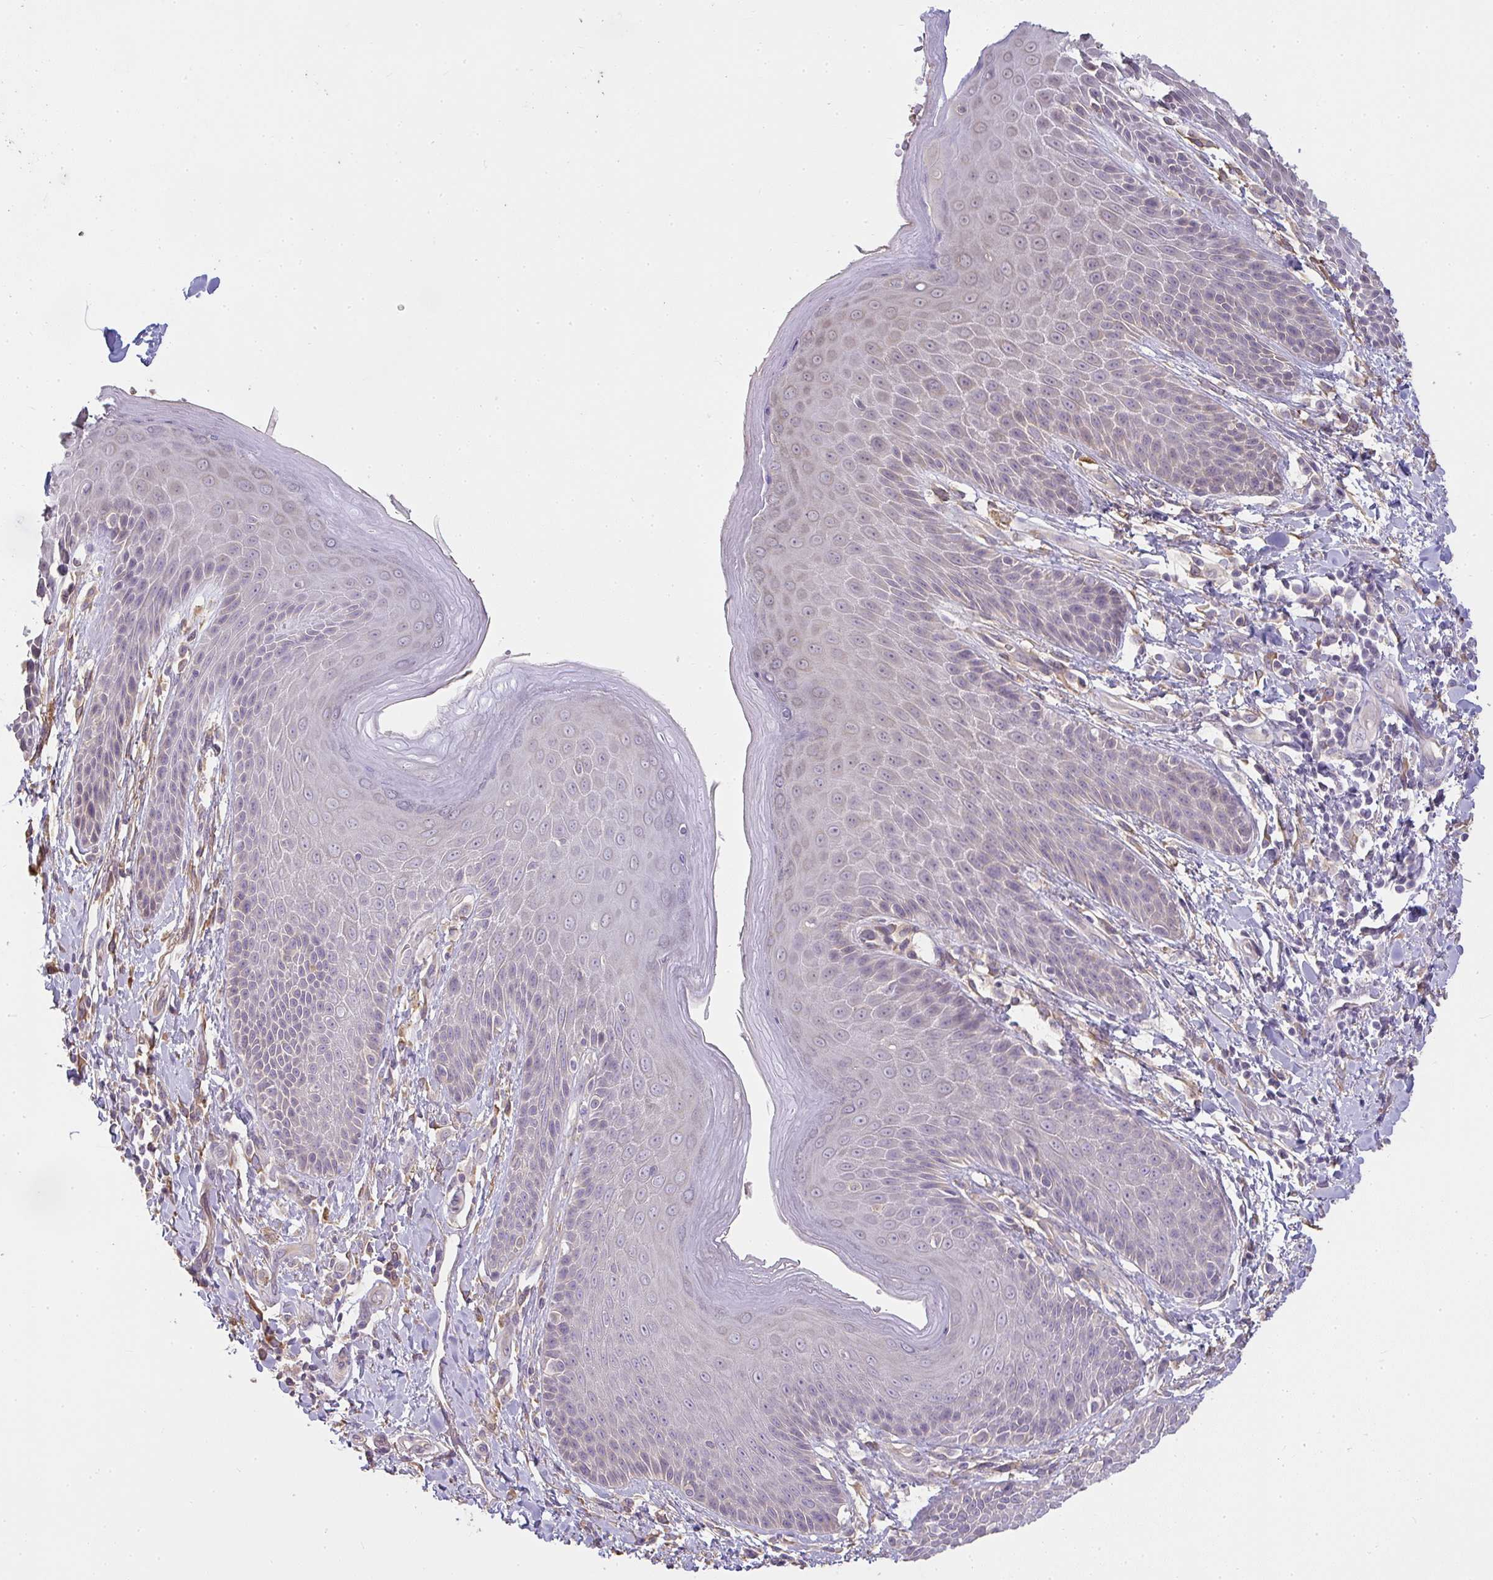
{"staining": {"intensity": "negative", "quantity": "none", "location": "none"}, "tissue": "skin", "cell_type": "Epidermal cells", "image_type": "normal", "snomed": [{"axis": "morphology", "description": "Normal tissue, NOS"}, {"axis": "topography", "description": "Anal"}, {"axis": "topography", "description": "Peripheral nerve tissue"}], "caption": "Protein analysis of normal skin displays no significant staining in epidermal cells.", "gene": "BRINP3", "patient": {"sex": "male", "age": 51}}